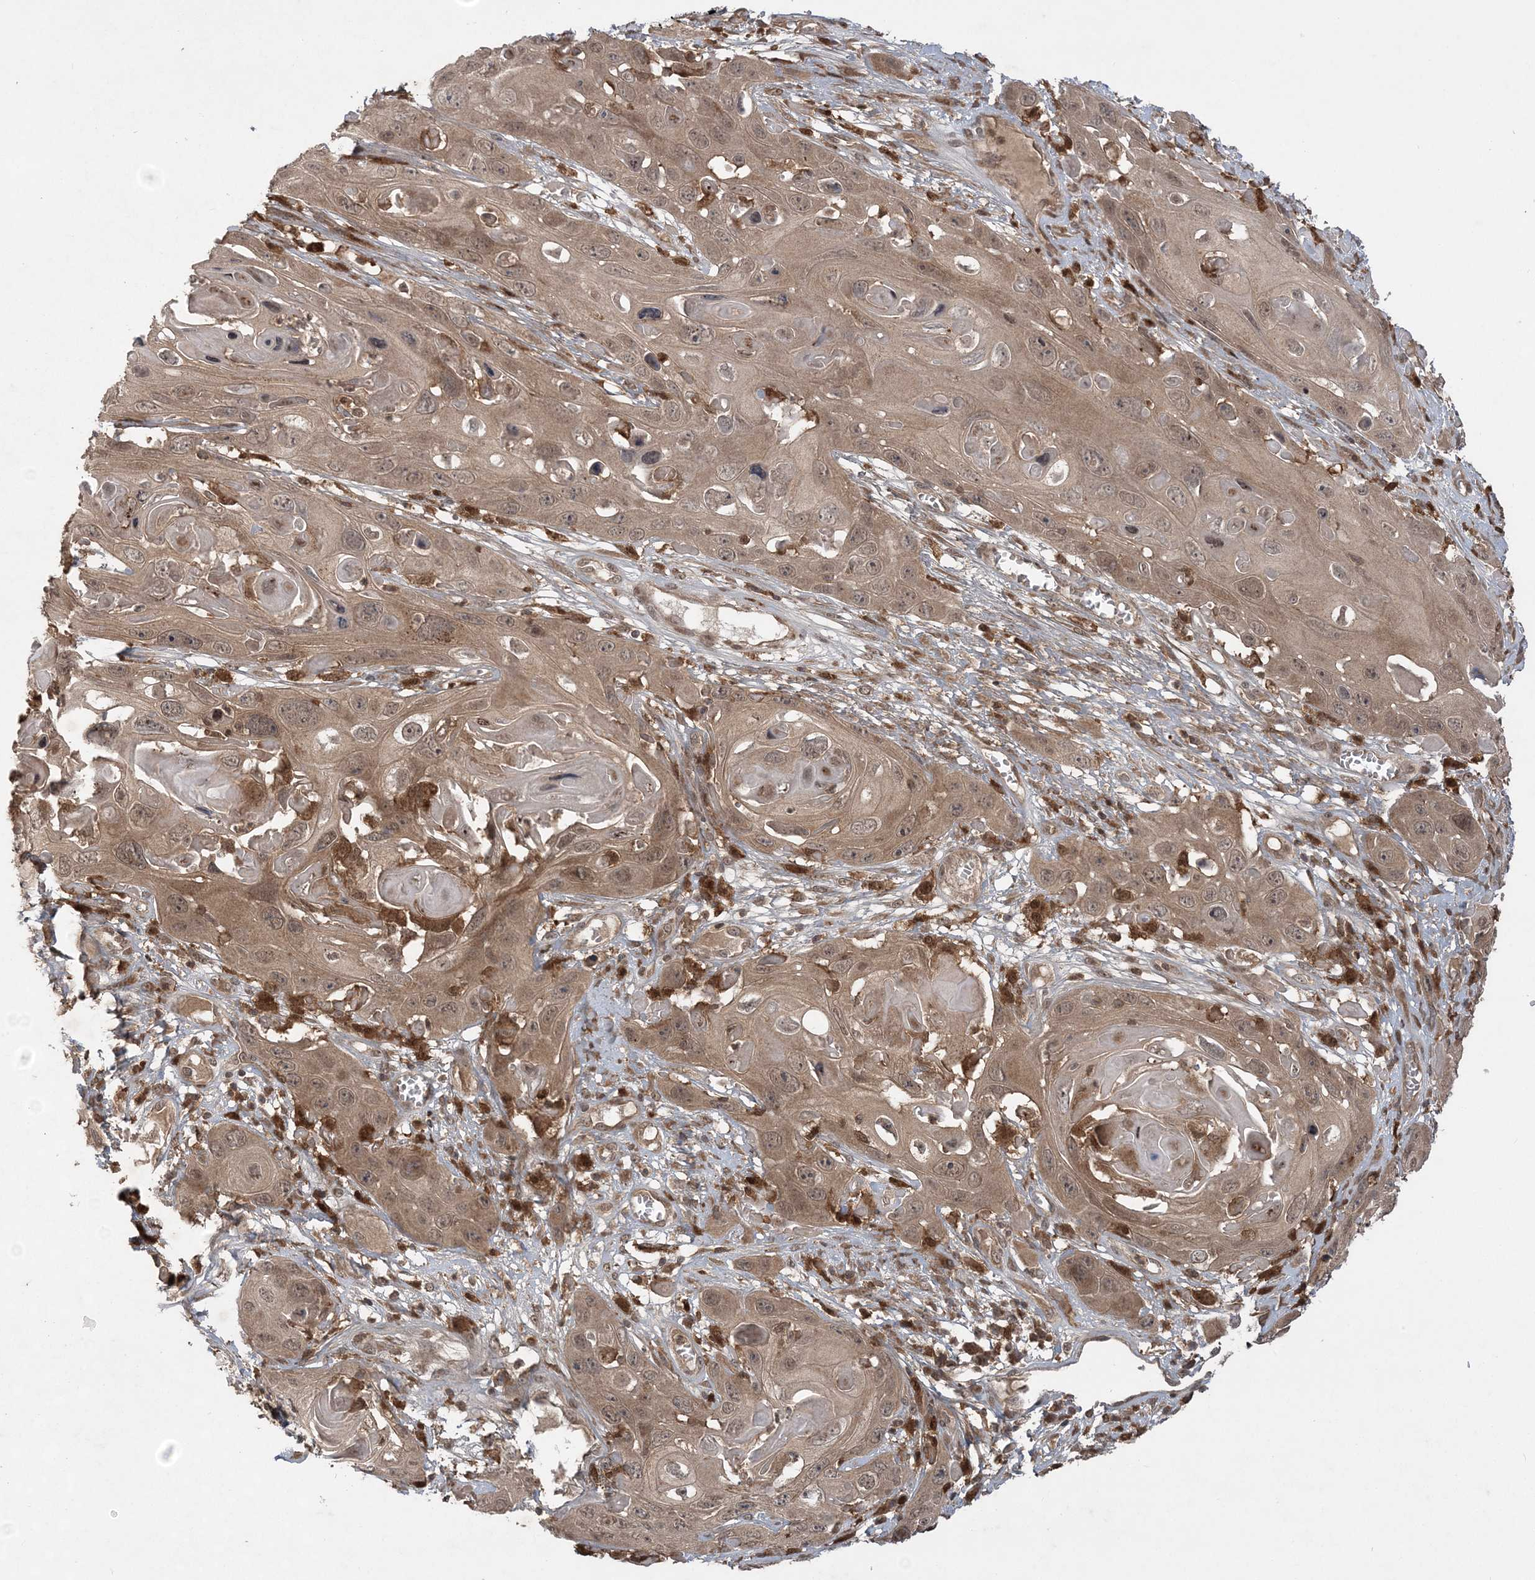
{"staining": {"intensity": "moderate", "quantity": ">75%", "location": "cytoplasmic/membranous"}, "tissue": "skin cancer", "cell_type": "Tumor cells", "image_type": "cancer", "snomed": [{"axis": "morphology", "description": "Squamous cell carcinoma, NOS"}, {"axis": "topography", "description": "Skin"}], "caption": "A medium amount of moderate cytoplasmic/membranous positivity is seen in about >75% of tumor cells in skin cancer (squamous cell carcinoma) tissue.", "gene": "LACC1", "patient": {"sex": "male", "age": 55}}